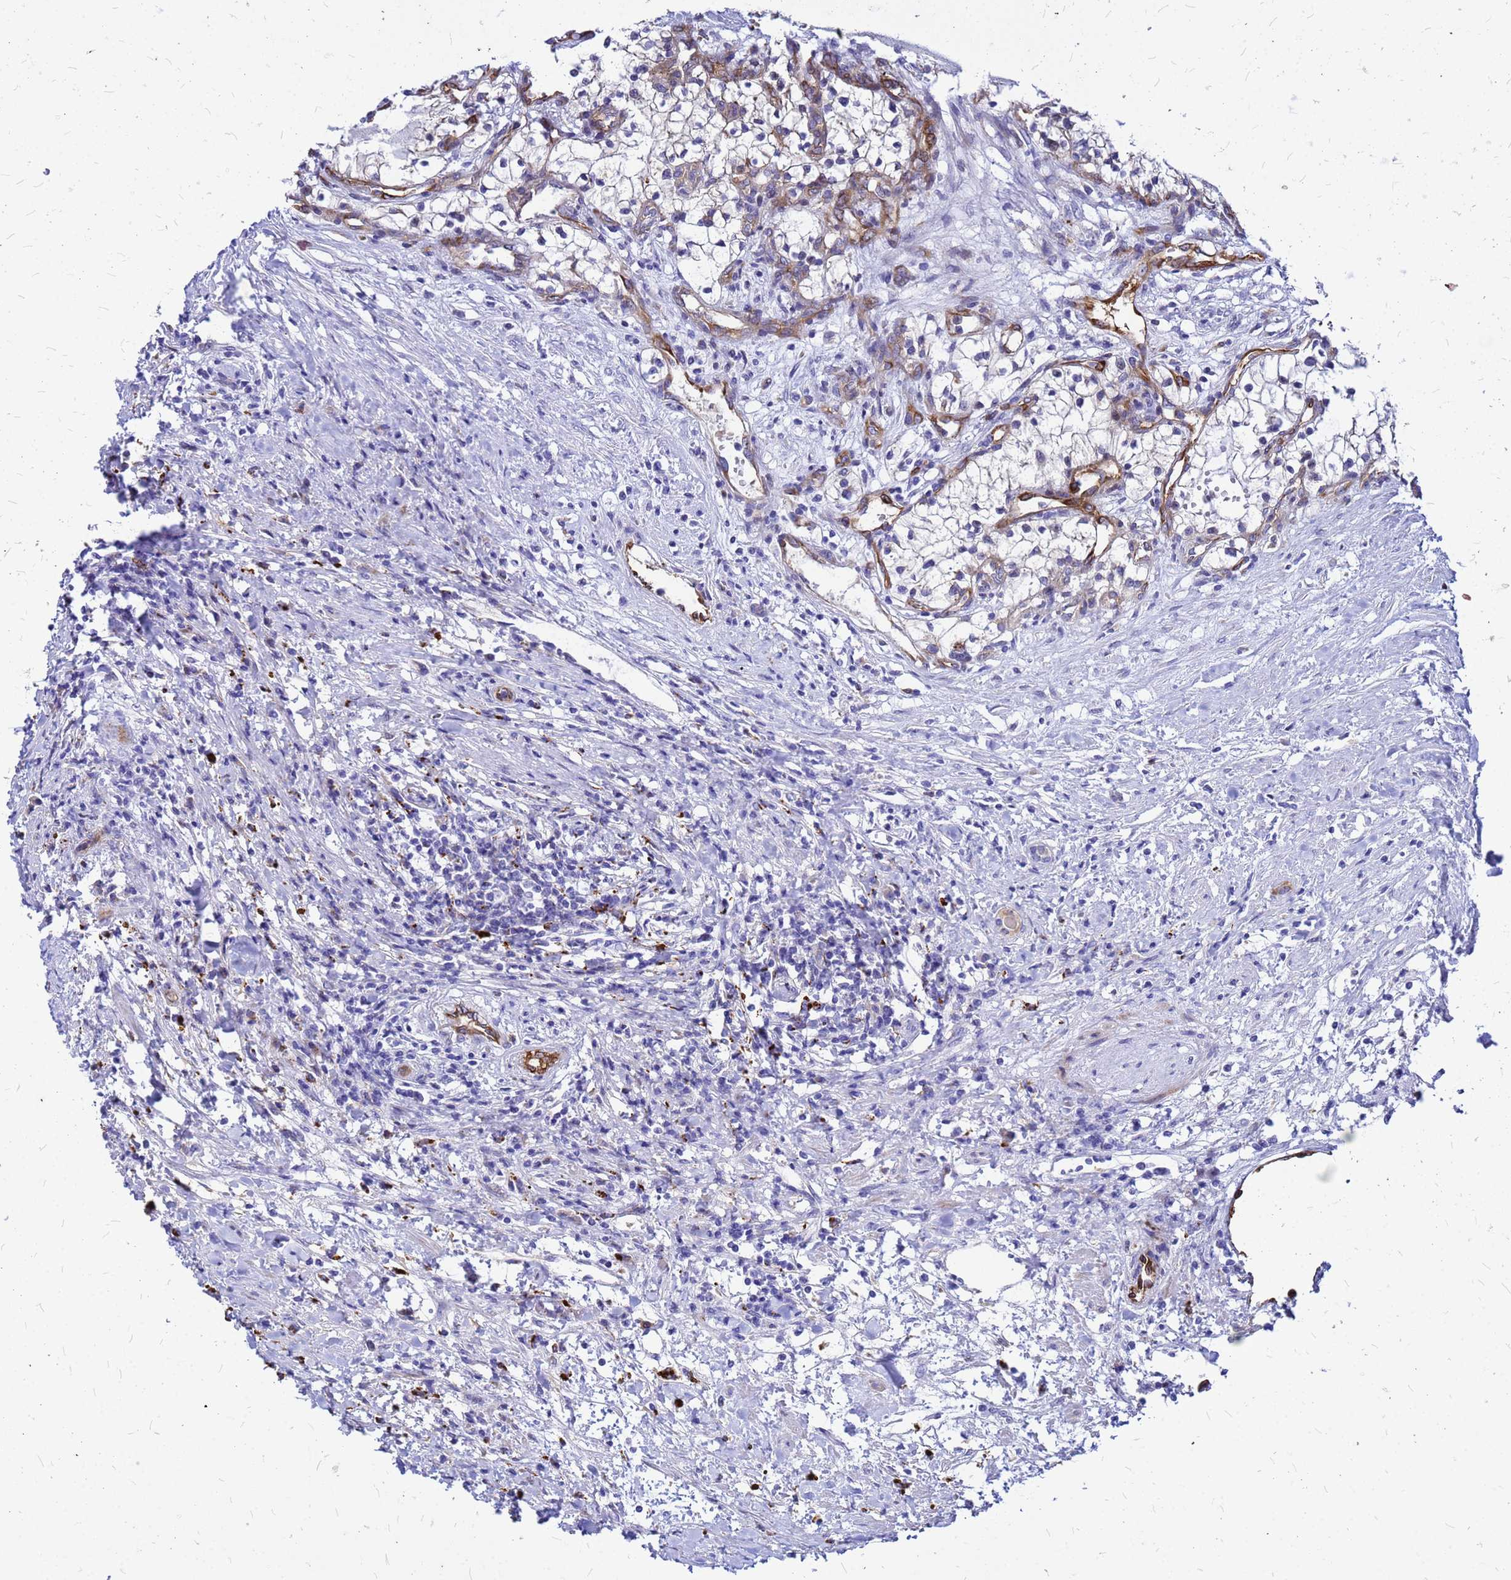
{"staining": {"intensity": "negative", "quantity": "none", "location": "none"}, "tissue": "renal cancer", "cell_type": "Tumor cells", "image_type": "cancer", "snomed": [{"axis": "morphology", "description": "Normal tissue, NOS"}, {"axis": "morphology", "description": "Adenocarcinoma, NOS"}, {"axis": "topography", "description": "Kidney"}], "caption": "DAB immunohistochemical staining of human adenocarcinoma (renal) shows no significant expression in tumor cells.", "gene": "NOSTRIN", "patient": {"sex": "male", "age": 68}}